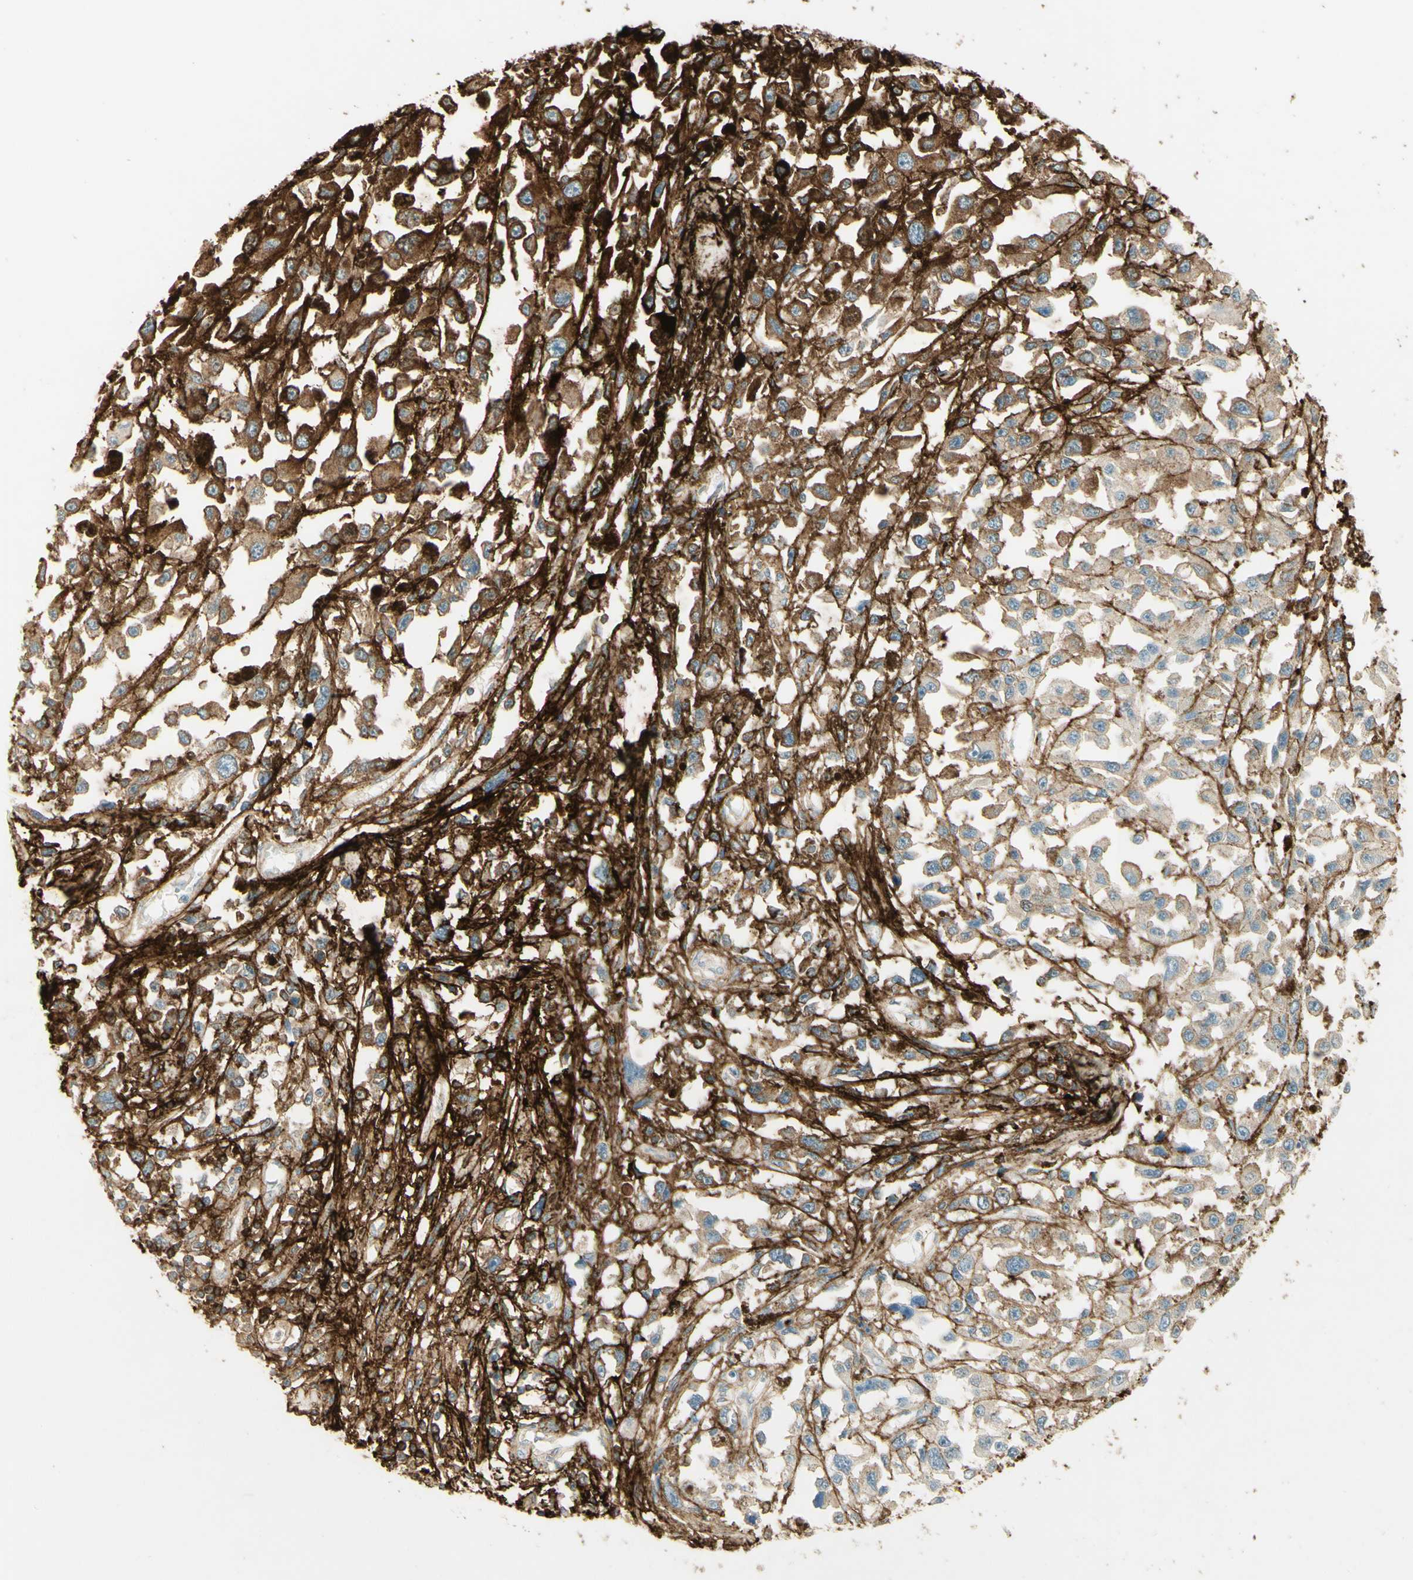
{"staining": {"intensity": "strong", "quantity": "<25%", "location": "cytoplasmic/membranous"}, "tissue": "melanoma", "cell_type": "Tumor cells", "image_type": "cancer", "snomed": [{"axis": "morphology", "description": "Malignant melanoma, Metastatic site"}, {"axis": "topography", "description": "Lymph node"}], "caption": "Tumor cells exhibit medium levels of strong cytoplasmic/membranous expression in approximately <25% of cells in human malignant melanoma (metastatic site). (DAB = brown stain, brightfield microscopy at high magnification).", "gene": "TNN", "patient": {"sex": "male", "age": 59}}